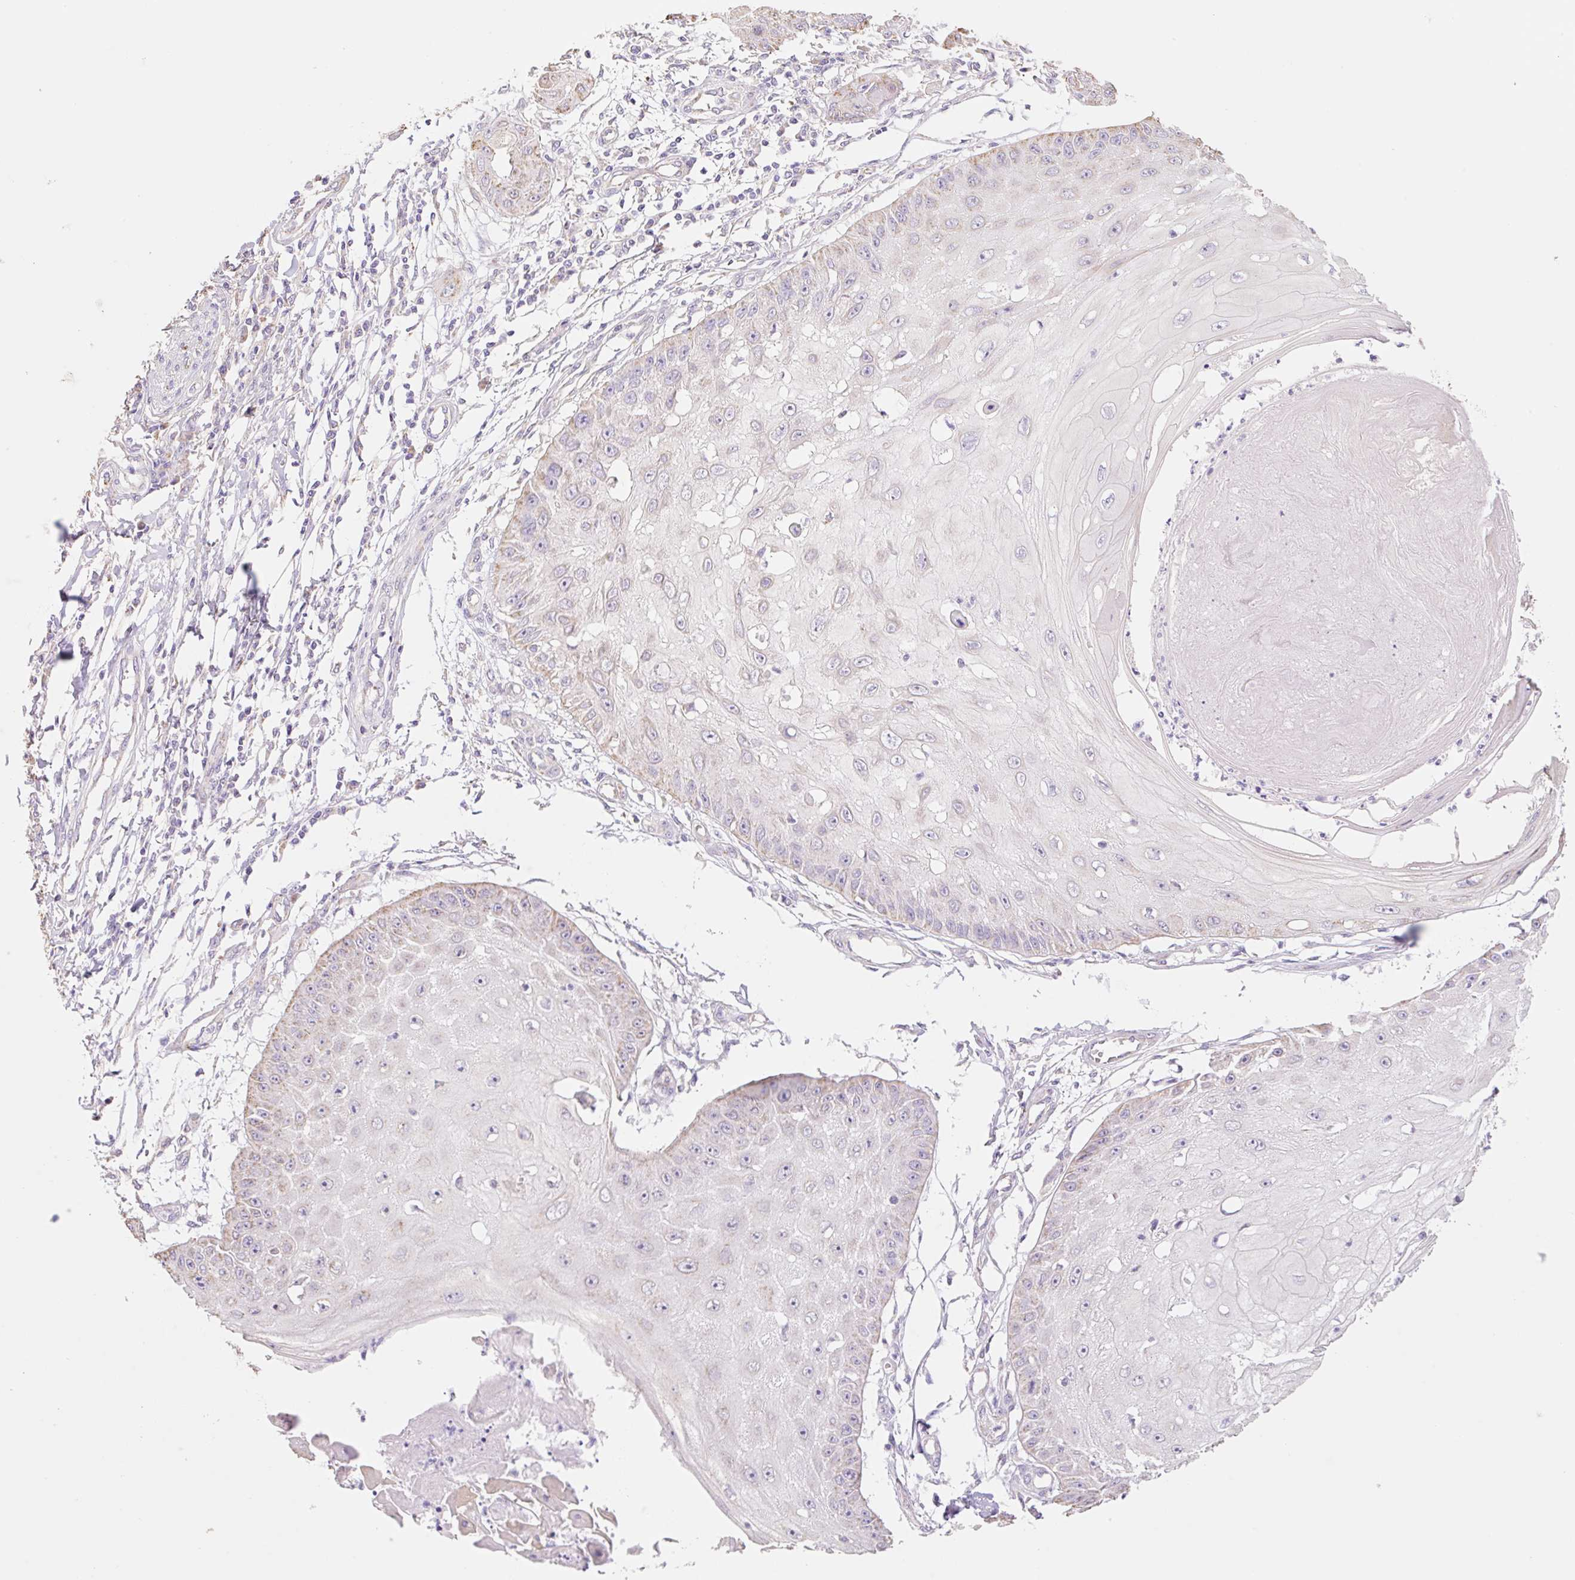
{"staining": {"intensity": "negative", "quantity": "none", "location": "none"}, "tissue": "skin cancer", "cell_type": "Tumor cells", "image_type": "cancer", "snomed": [{"axis": "morphology", "description": "Squamous cell carcinoma, NOS"}, {"axis": "topography", "description": "Skin"}], "caption": "Photomicrograph shows no significant protein positivity in tumor cells of skin cancer.", "gene": "COPZ2", "patient": {"sex": "male", "age": 70}}